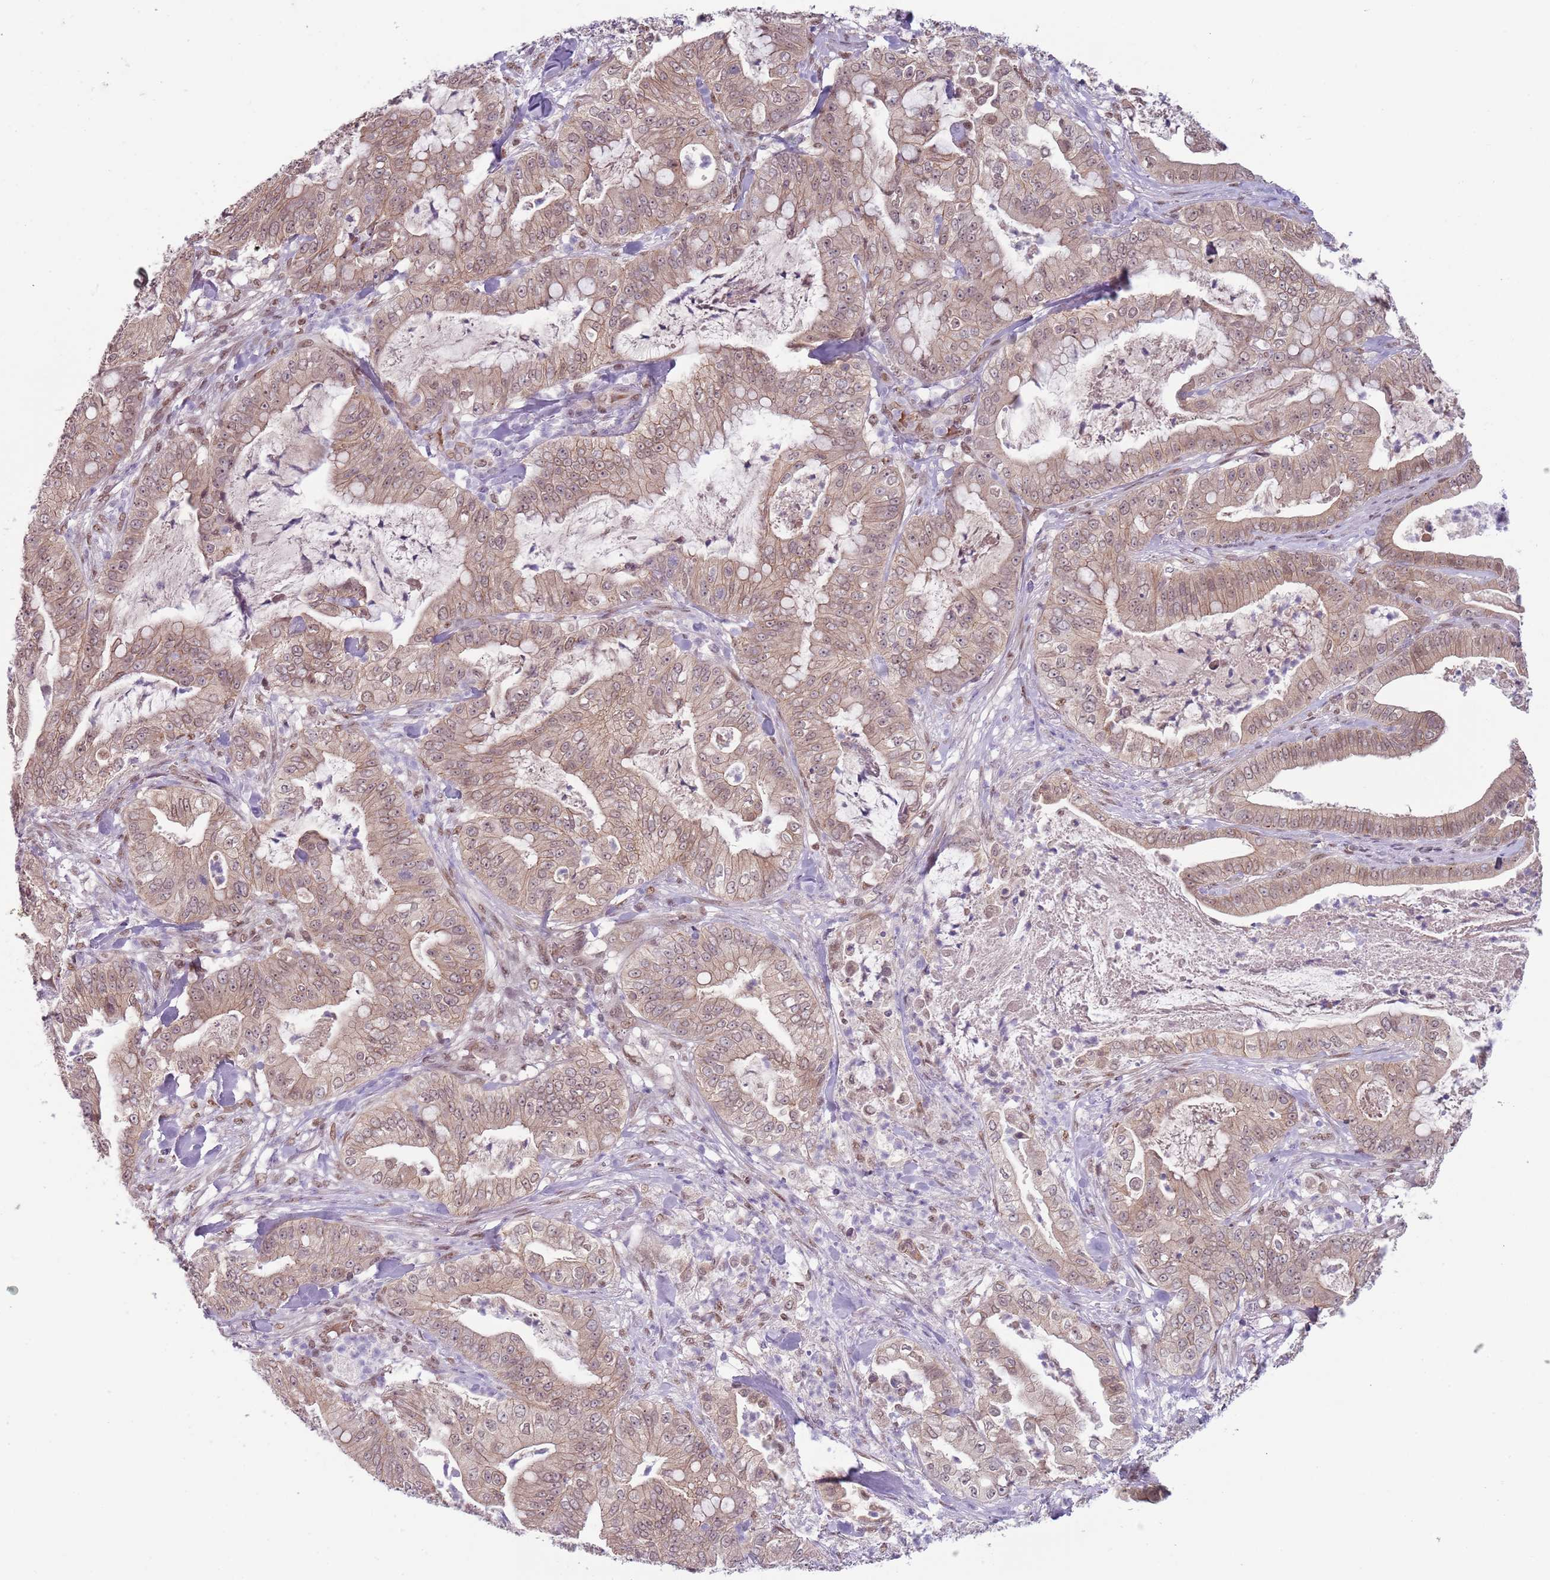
{"staining": {"intensity": "moderate", "quantity": ">75%", "location": "cytoplasmic/membranous"}, "tissue": "pancreatic cancer", "cell_type": "Tumor cells", "image_type": "cancer", "snomed": [{"axis": "morphology", "description": "Adenocarcinoma, NOS"}, {"axis": "topography", "description": "Pancreas"}], "caption": "Immunohistochemical staining of pancreatic cancer (adenocarcinoma) exhibits medium levels of moderate cytoplasmic/membranous protein expression in approximately >75% of tumor cells.", "gene": "TM2D1", "patient": {"sex": "male", "age": 71}}